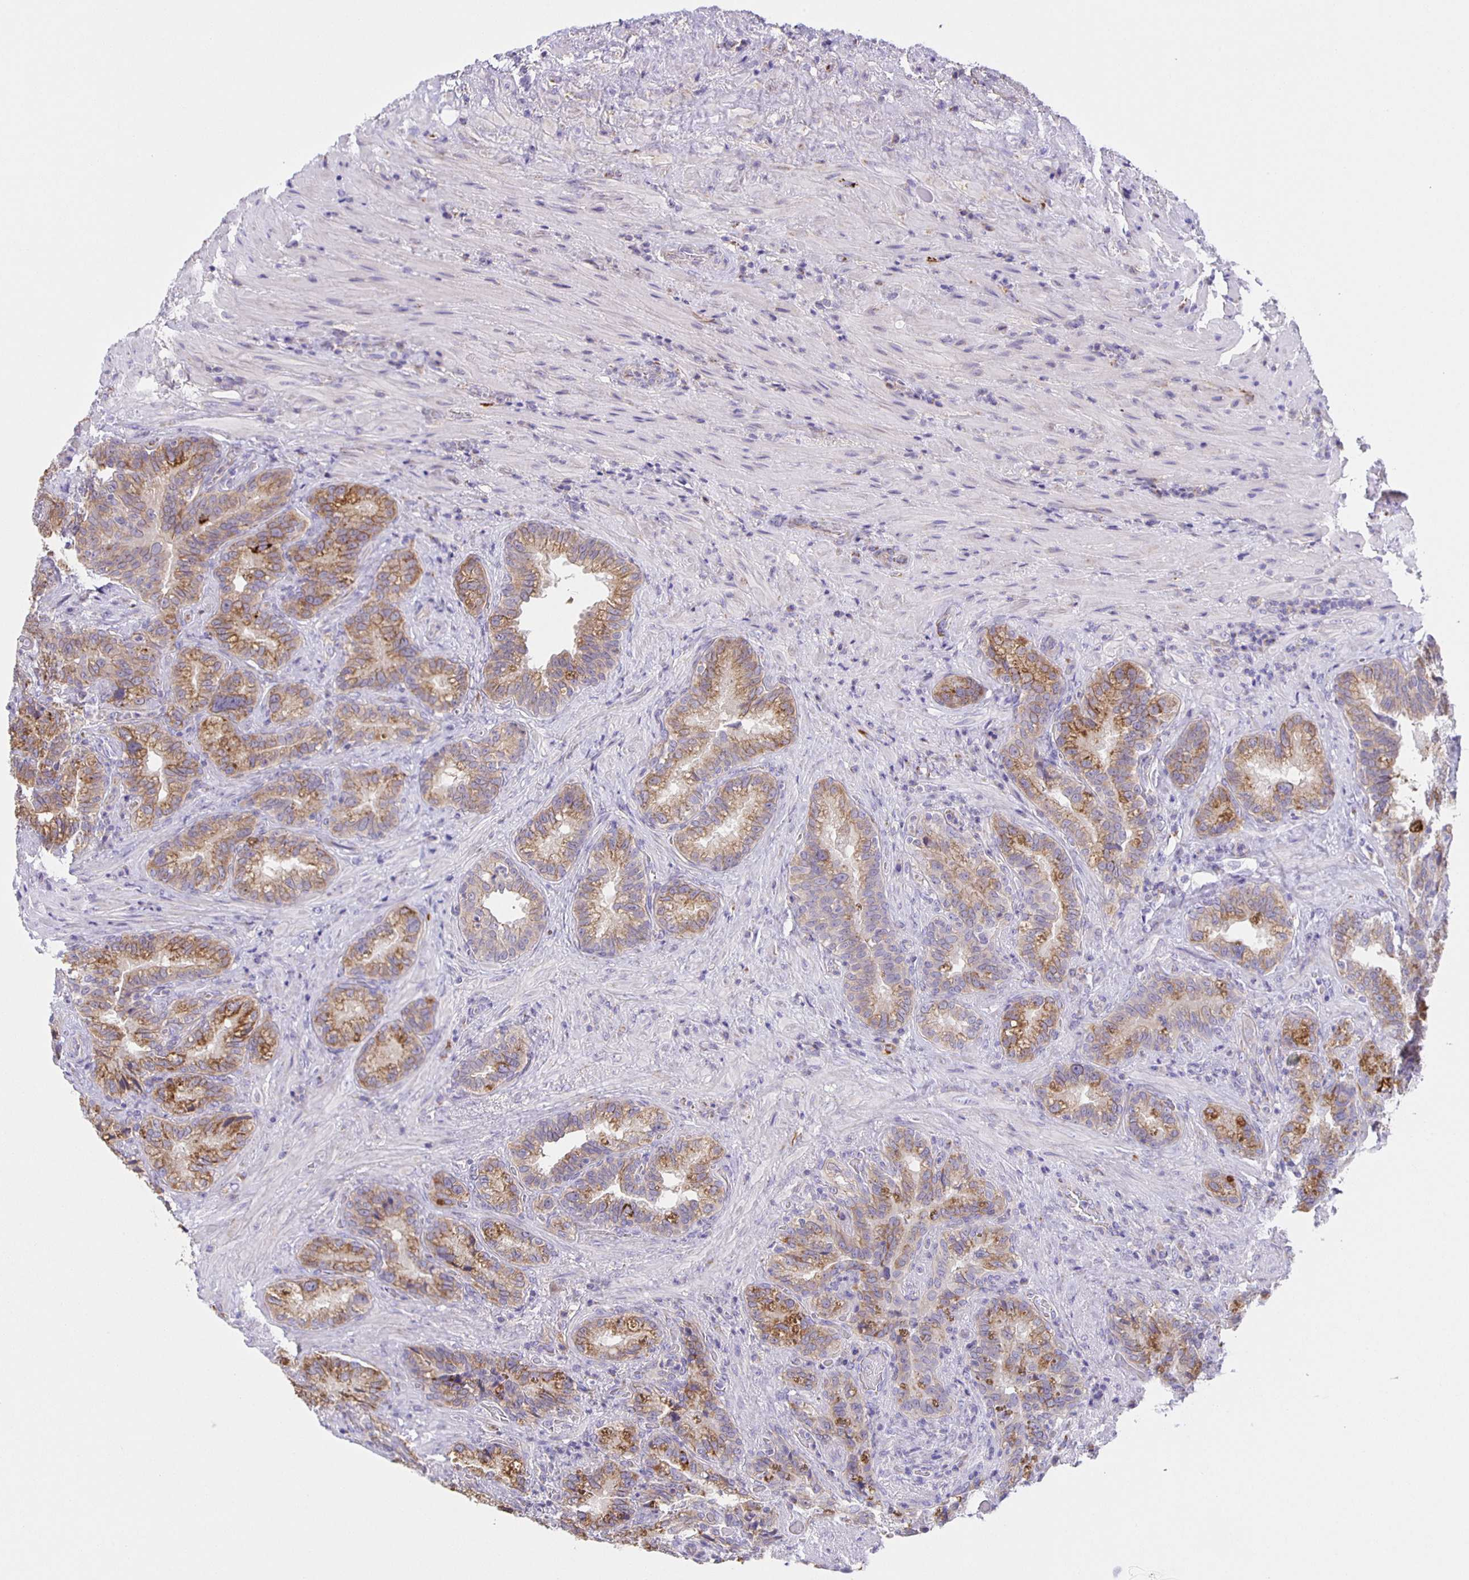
{"staining": {"intensity": "moderate", "quantity": "25%-75%", "location": "cytoplasmic/membranous"}, "tissue": "seminal vesicle", "cell_type": "Glandular cells", "image_type": "normal", "snomed": [{"axis": "morphology", "description": "Normal tissue, NOS"}, {"axis": "topography", "description": "Seminal veicle"}], "caption": "Glandular cells display medium levels of moderate cytoplasmic/membranous staining in approximately 25%-75% of cells in unremarkable seminal vesicle. (Brightfield microscopy of DAB IHC at high magnification).", "gene": "JMJD4", "patient": {"sex": "male", "age": 68}}